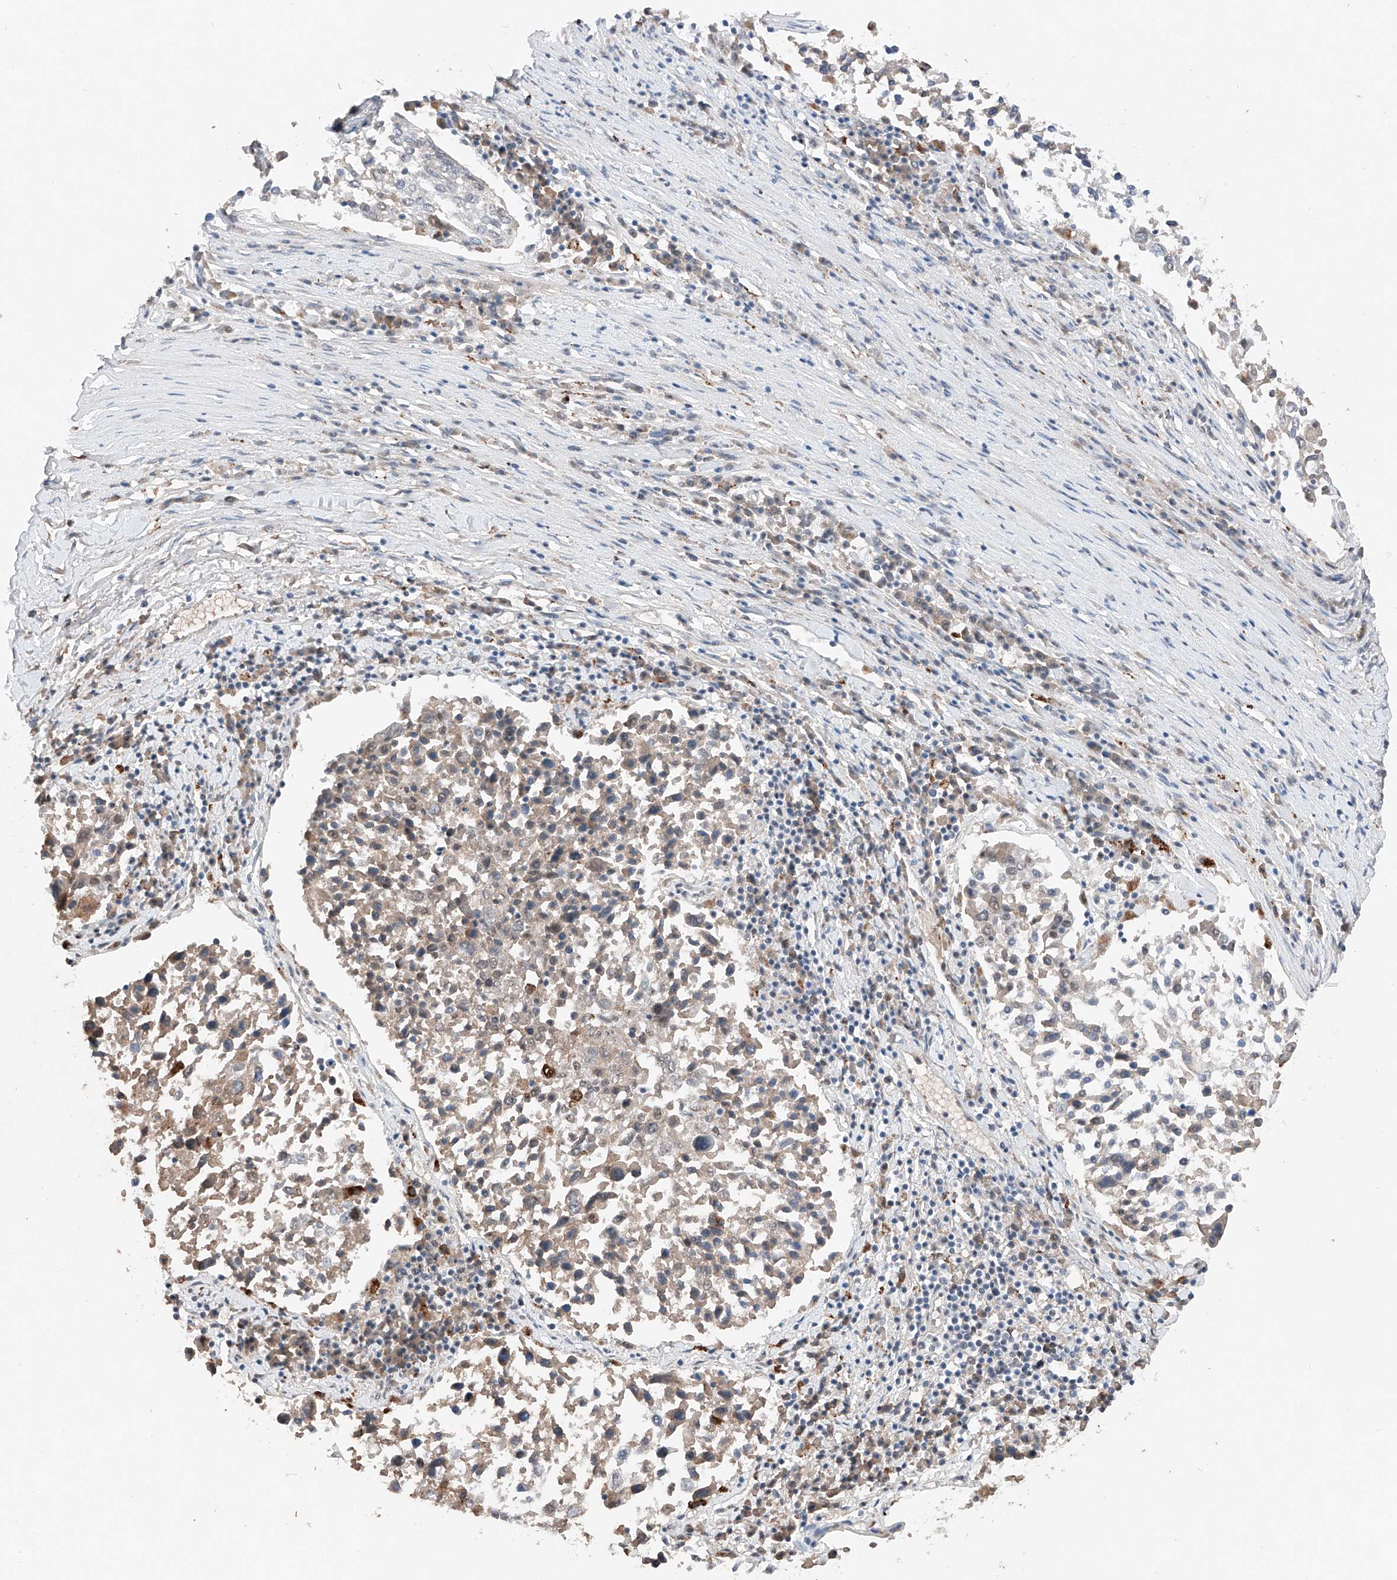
{"staining": {"intensity": "weak", "quantity": "<25%", "location": "cytoplasmic/membranous"}, "tissue": "lung cancer", "cell_type": "Tumor cells", "image_type": "cancer", "snomed": [{"axis": "morphology", "description": "Squamous cell carcinoma, NOS"}, {"axis": "topography", "description": "Lung"}], "caption": "Tumor cells are negative for protein expression in human lung cancer (squamous cell carcinoma).", "gene": "TBX4", "patient": {"sex": "male", "age": 65}}